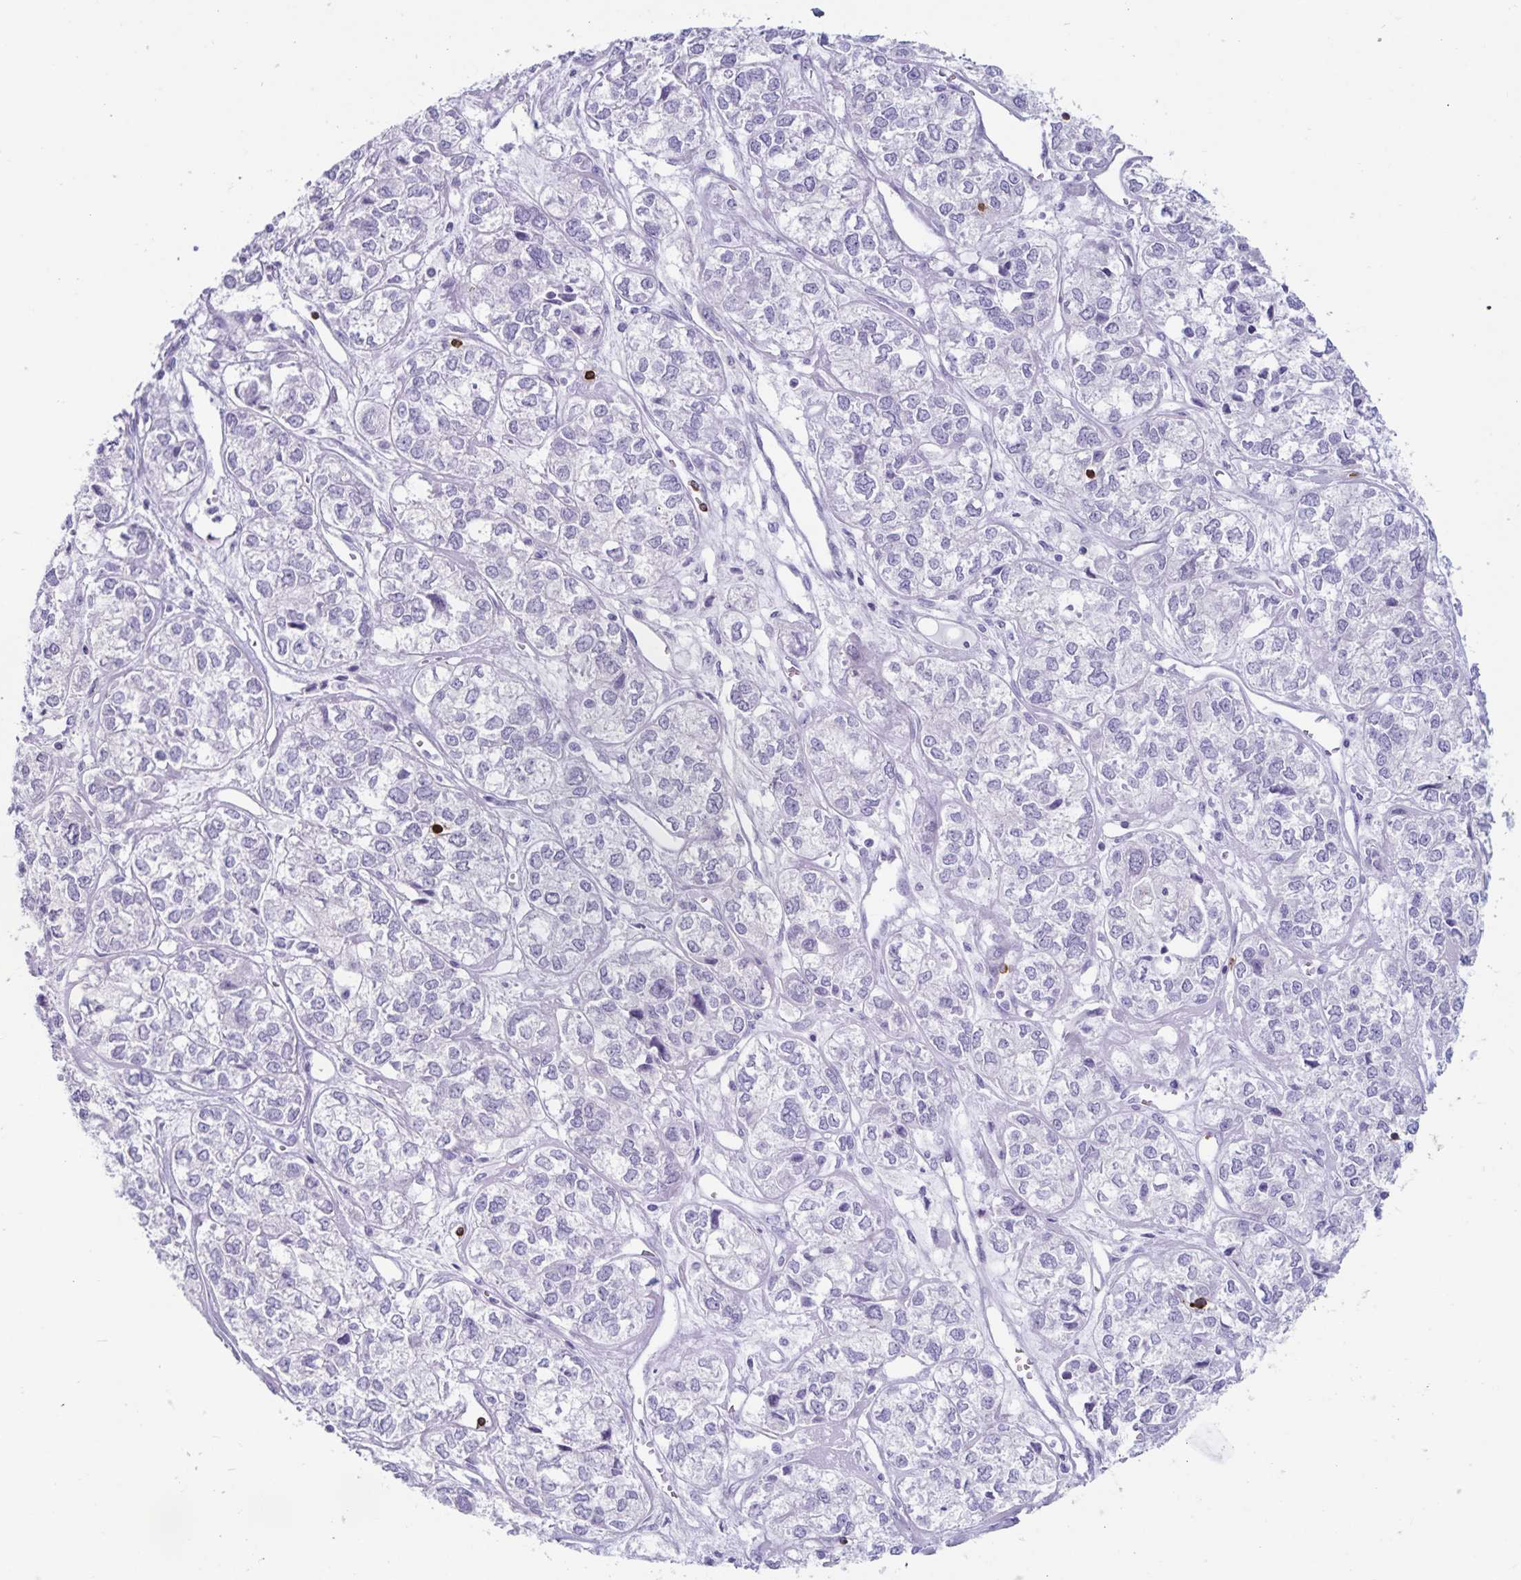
{"staining": {"intensity": "negative", "quantity": "none", "location": "none"}, "tissue": "ovarian cancer", "cell_type": "Tumor cells", "image_type": "cancer", "snomed": [{"axis": "morphology", "description": "Carcinoma, endometroid"}, {"axis": "topography", "description": "Ovary"}], "caption": "IHC micrograph of ovarian endometroid carcinoma stained for a protein (brown), which displays no staining in tumor cells. (Brightfield microscopy of DAB immunohistochemistry (IHC) at high magnification).", "gene": "GNLY", "patient": {"sex": "female", "age": 64}}